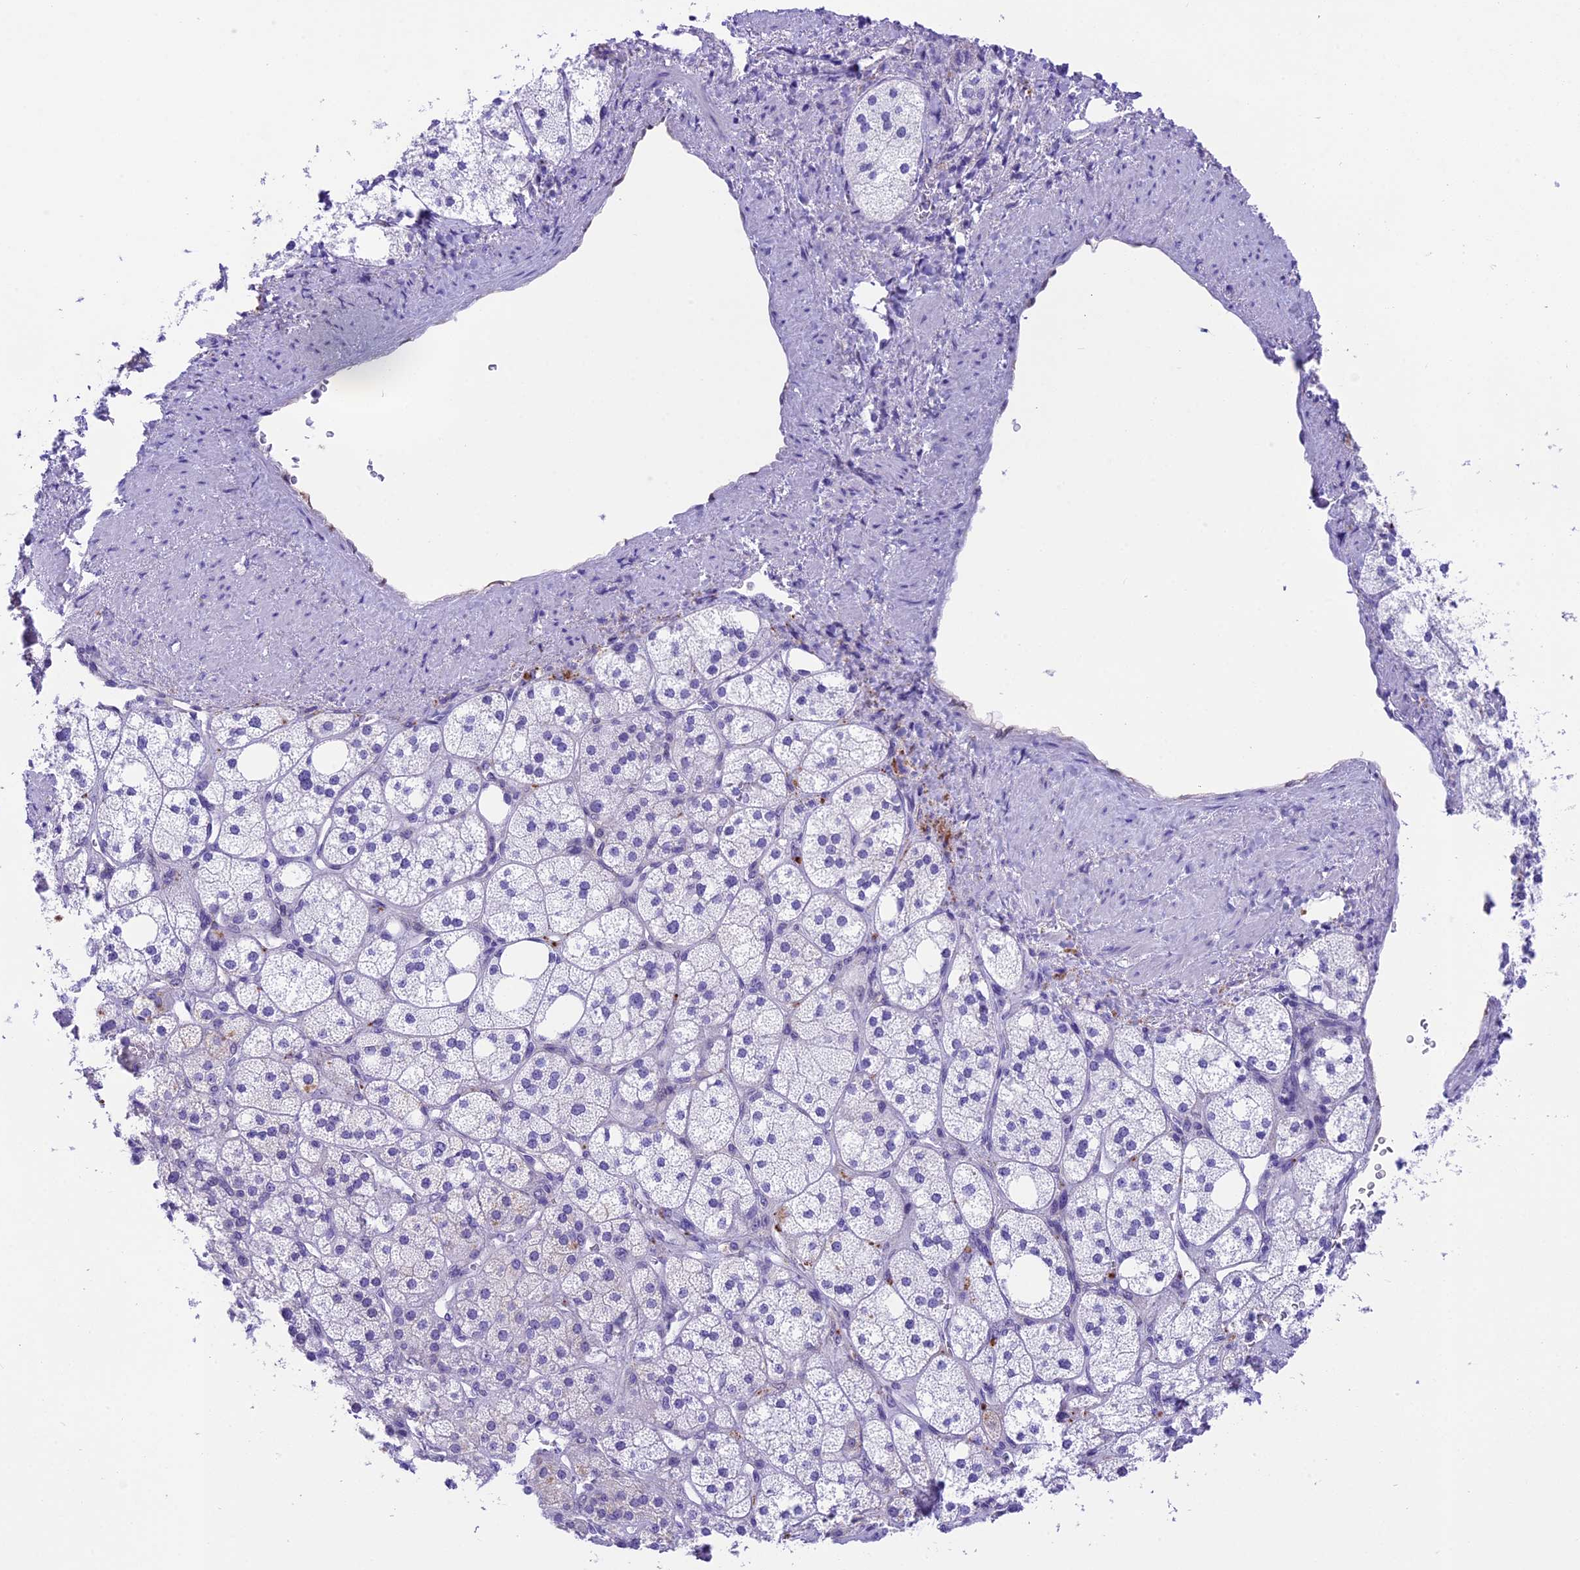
{"staining": {"intensity": "negative", "quantity": "none", "location": "none"}, "tissue": "adrenal gland", "cell_type": "Glandular cells", "image_type": "normal", "snomed": [{"axis": "morphology", "description": "Normal tissue, NOS"}, {"axis": "topography", "description": "Adrenal gland"}], "caption": "Immunohistochemistry image of benign human adrenal gland stained for a protein (brown), which shows no expression in glandular cells. (DAB (3,3'-diaminobenzidine) IHC with hematoxylin counter stain).", "gene": "PRR15", "patient": {"sex": "male", "age": 61}}